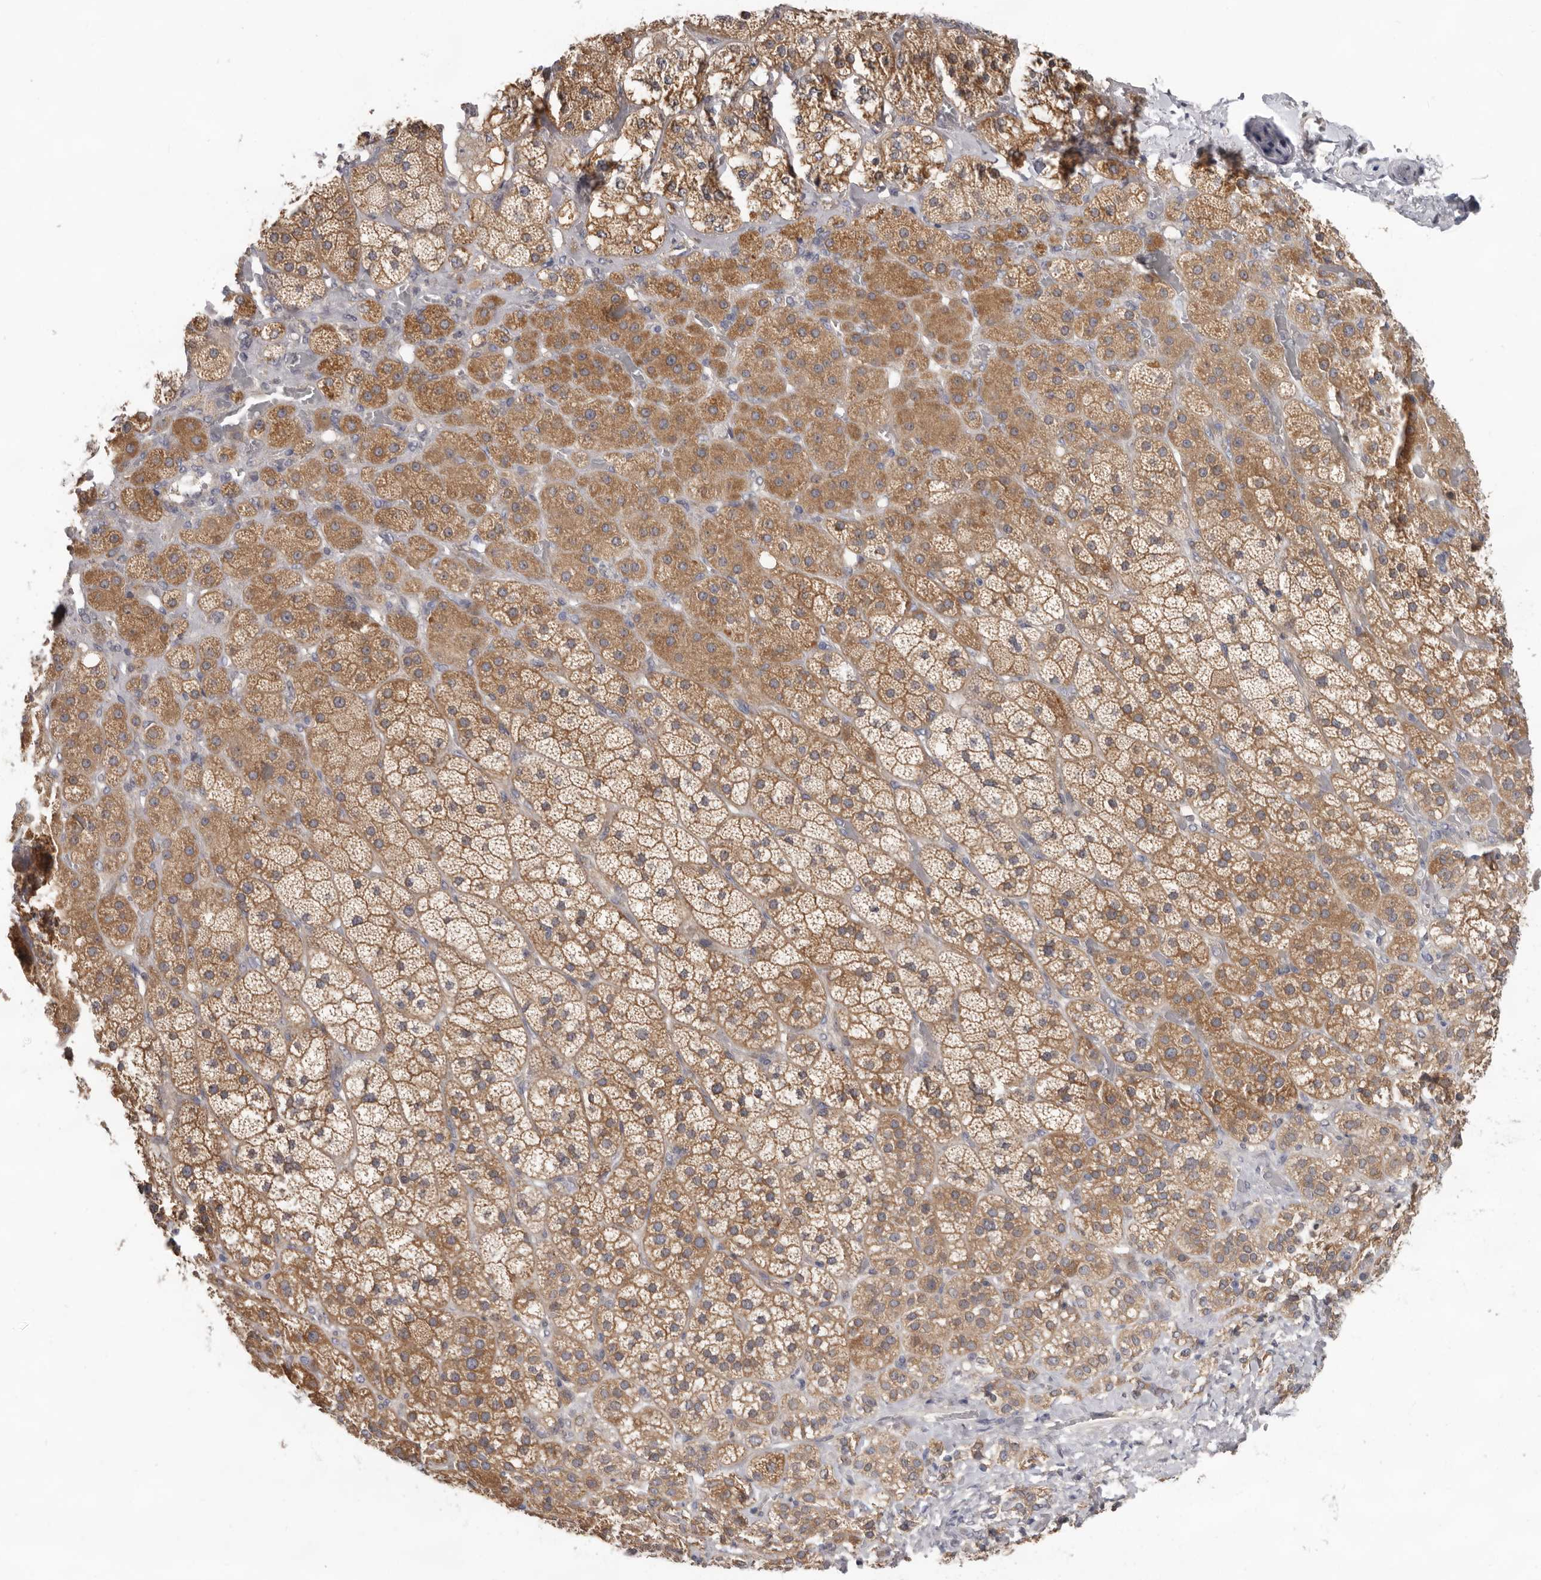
{"staining": {"intensity": "strong", "quantity": ">75%", "location": "cytoplasmic/membranous,nuclear"}, "tissue": "adrenal gland", "cell_type": "Glandular cells", "image_type": "normal", "snomed": [{"axis": "morphology", "description": "Normal tissue, NOS"}, {"axis": "topography", "description": "Adrenal gland"}], "caption": "A high-resolution histopathology image shows immunohistochemistry staining of unremarkable adrenal gland, which reveals strong cytoplasmic/membranous,nuclear expression in approximately >75% of glandular cells. (Brightfield microscopy of DAB IHC at high magnification).", "gene": "HINT3", "patient": {"sex": "male", "age": 57}}